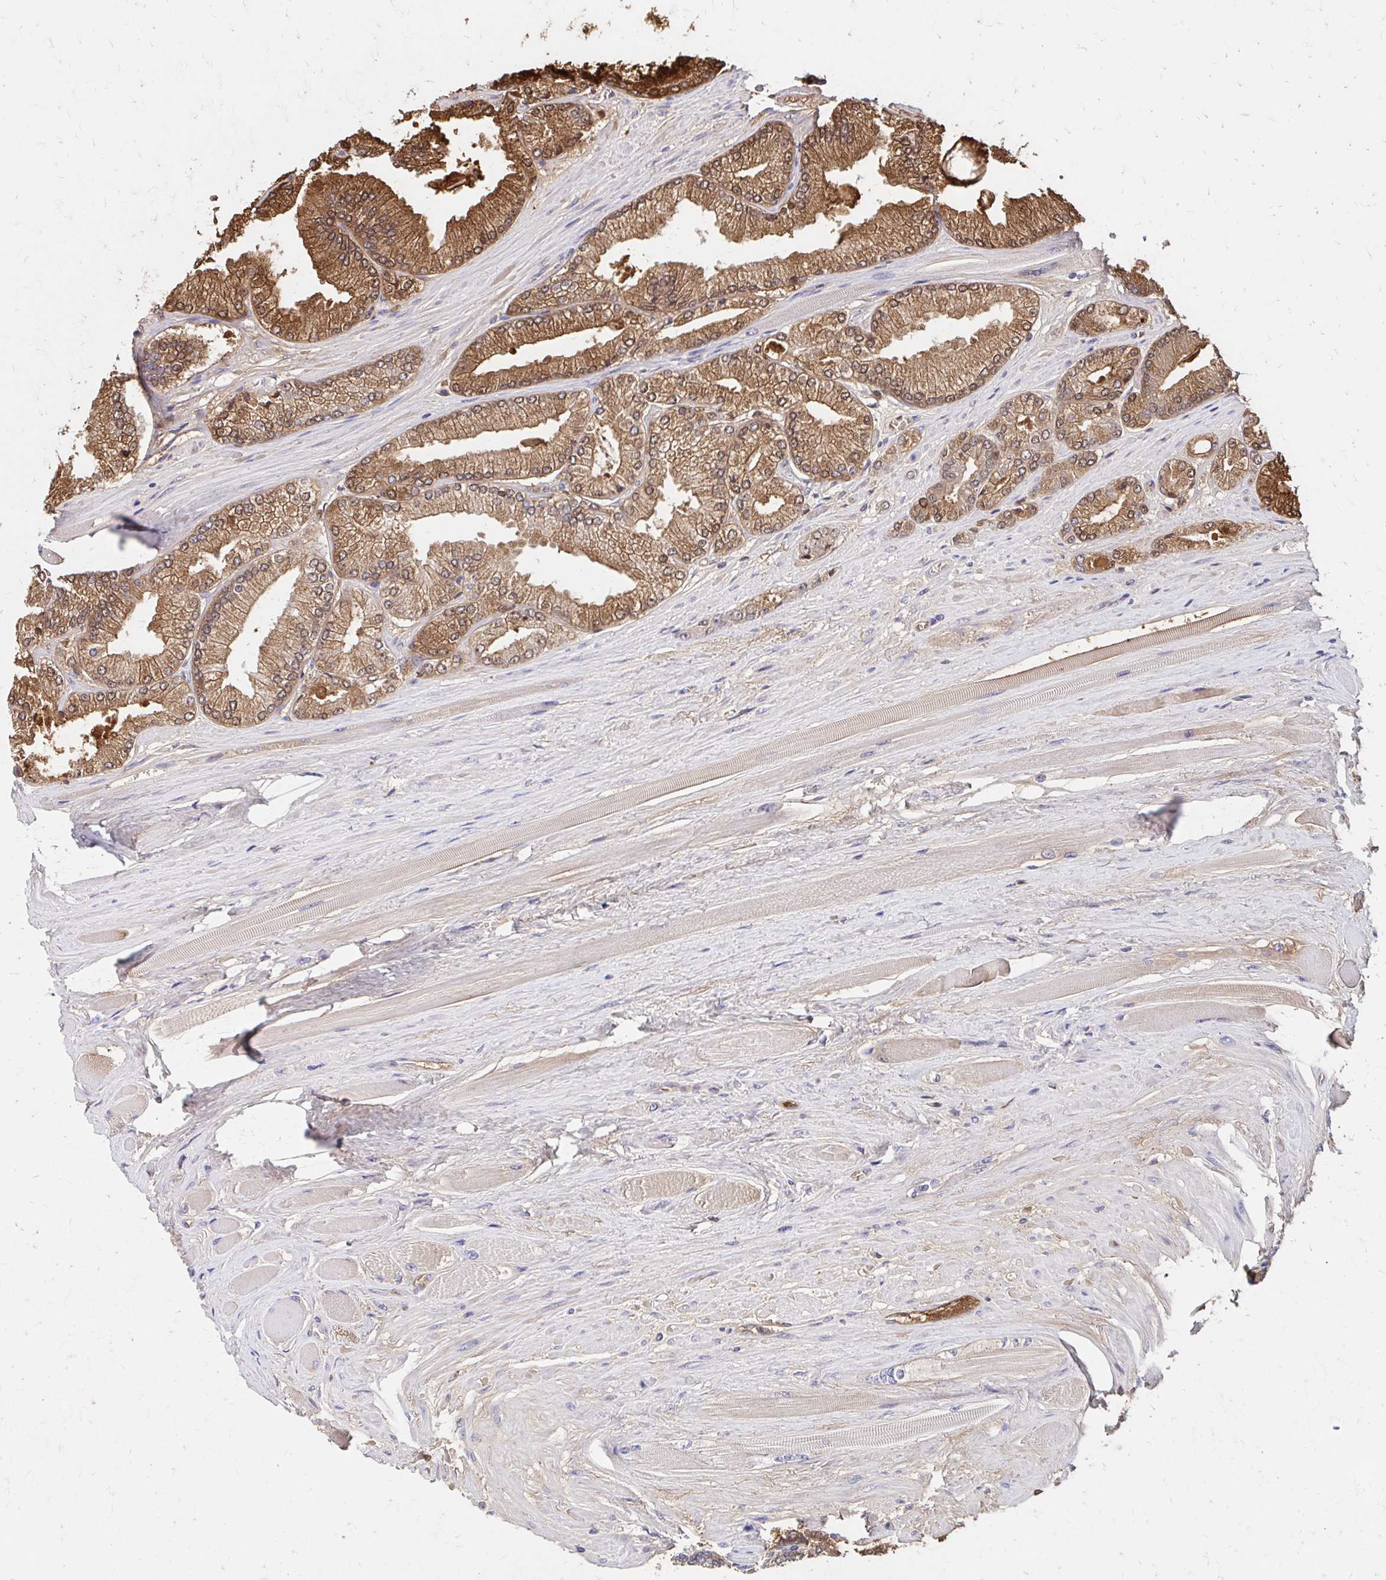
{"staining": {"intensity": "moderate", "quantity": ">75%", "location": "cytoplasmic/membranous"}, "tissue": "prostate cancer", "cell_type": "Tumor cells", "image_type": "cancer", "snomed": [{"axis": "morphology", "description": "Adenocarcinoma, Low grade"}, {"axis": "topography", "description": "Prostate"}], "caption": "Moderate cytoplasmic/membranous positivity for a protein is present in approximately >75% of tumor cells of adenocarcinoma (low-grade) (prostate) using IHC.", "gene": "AZGP1", "patient": {"sex": "male", "age": 67}}